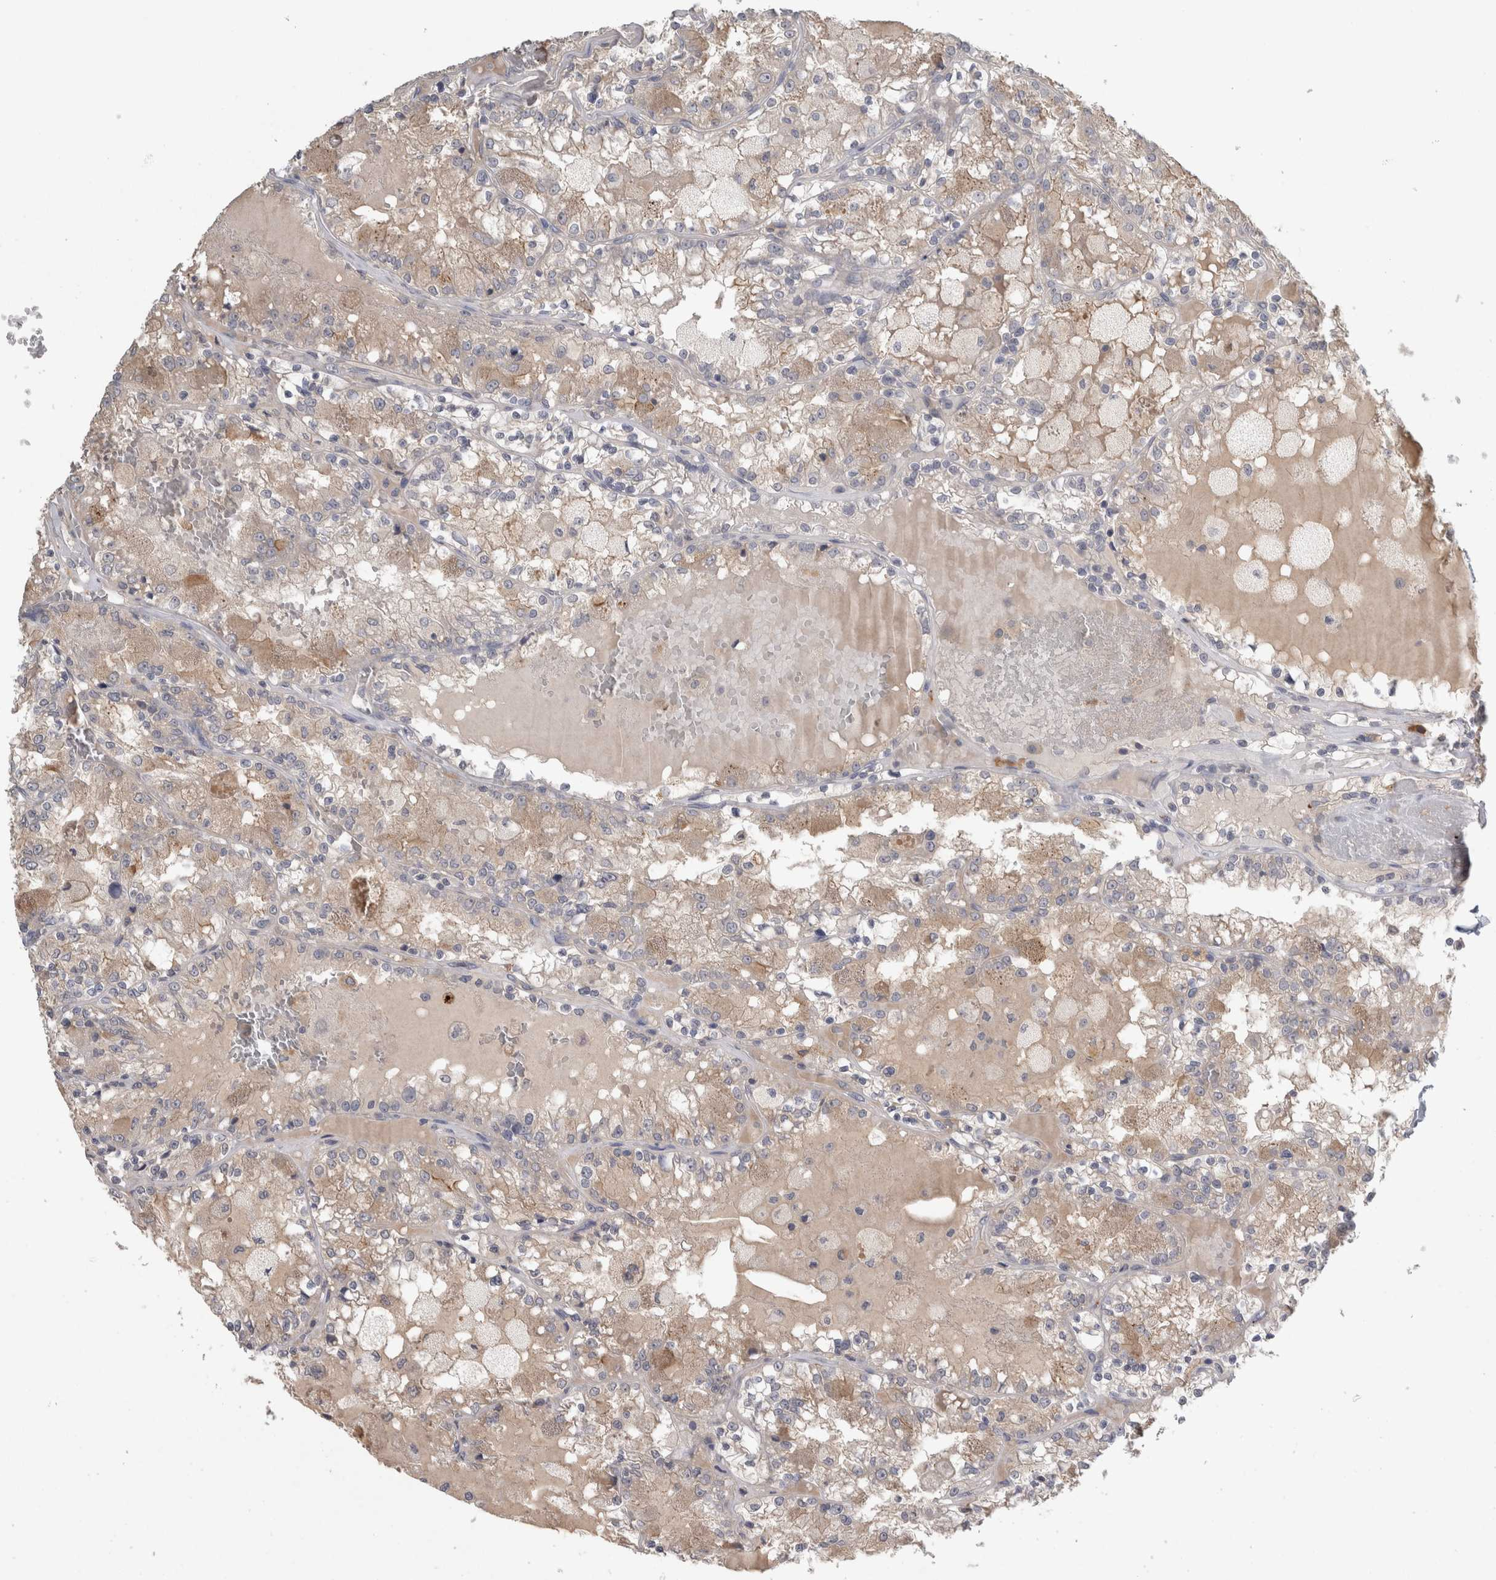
{"staining": {"intensity": "weak", "quantity": ">75%", "location": "cytoplasmic/membranous"}, "tissue": "renal cancer", "cell_type": "Tumor cells", "image_type": "cancer", "snomed": [{"axis": "morphology", "description": "Adenocarcinoma, NOS"}, {"axis": "topography", "description": "Kidney"}], "caption": "Immunohistochemical staining of human renal cancer (adenocarcinoma) demonstrates low levels of weak cytoplasmic/membranous staining in about >75% of tumor cells. (brown staining indicates protein expression, while blue staining denotes nuclei).", "gene": "SLC22A11", "patient": {"sex": "female", "age": 56}}